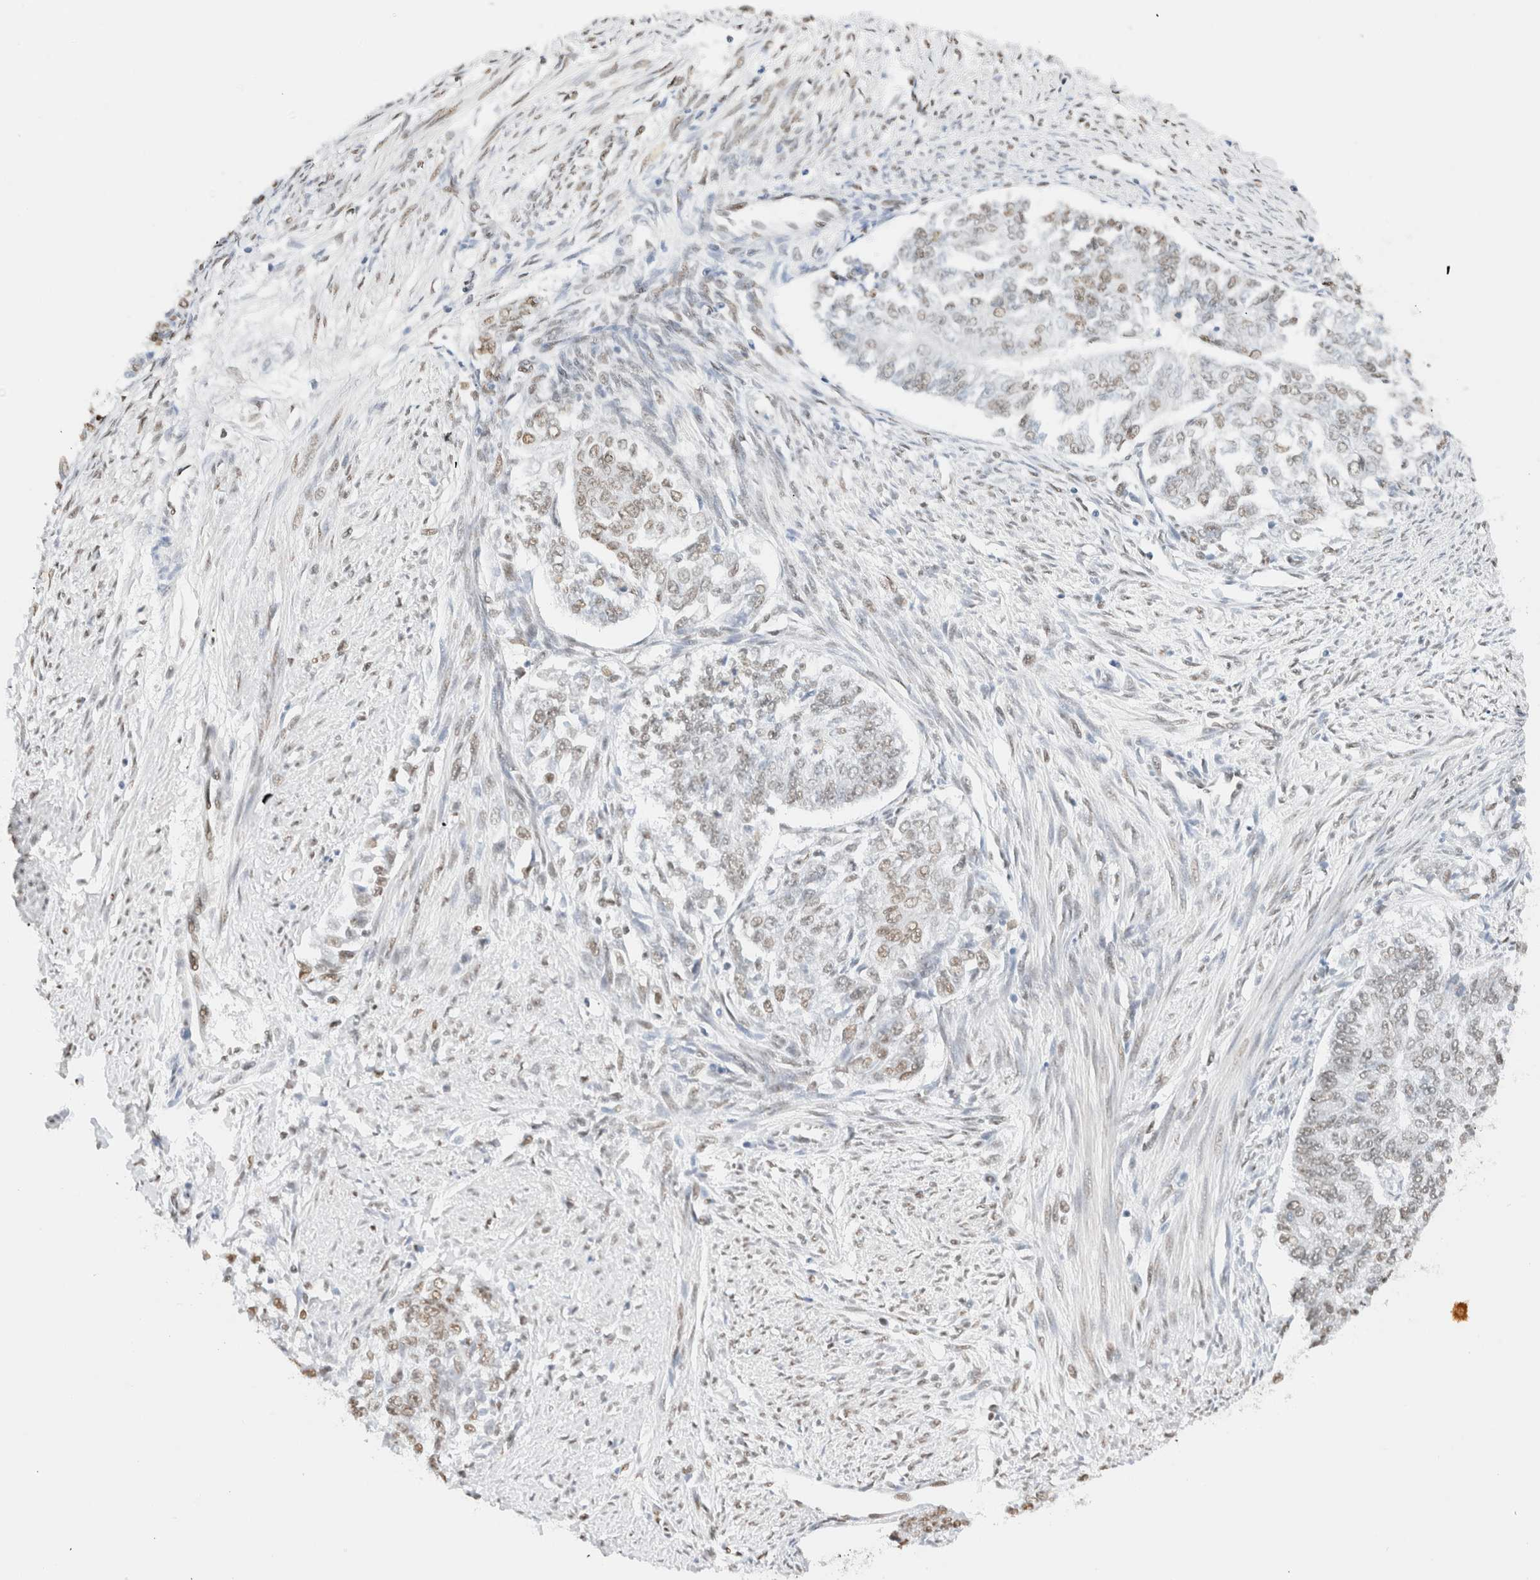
{"staining": {"intensity": "weak", "quantity": "25%-75%", "location": "nuclear"}, "tissue": "endometrial cancer", "cell_type": "Tumor cells", "image_type": "cancer", "snomed": [{"axis": "morphology", "description": "Adenocarcinoma, NOS"}, {"axis": "topography", "description": "Endometrium"}], "caption": "Human endometrial cancer (adenocarcinoma) stained with a brown dye reveals weak nuclear positive staining in about 25%-75% of tumor cells.", "gene": "SUPT3H", "patient": {"sex": "female", "age": 32}}